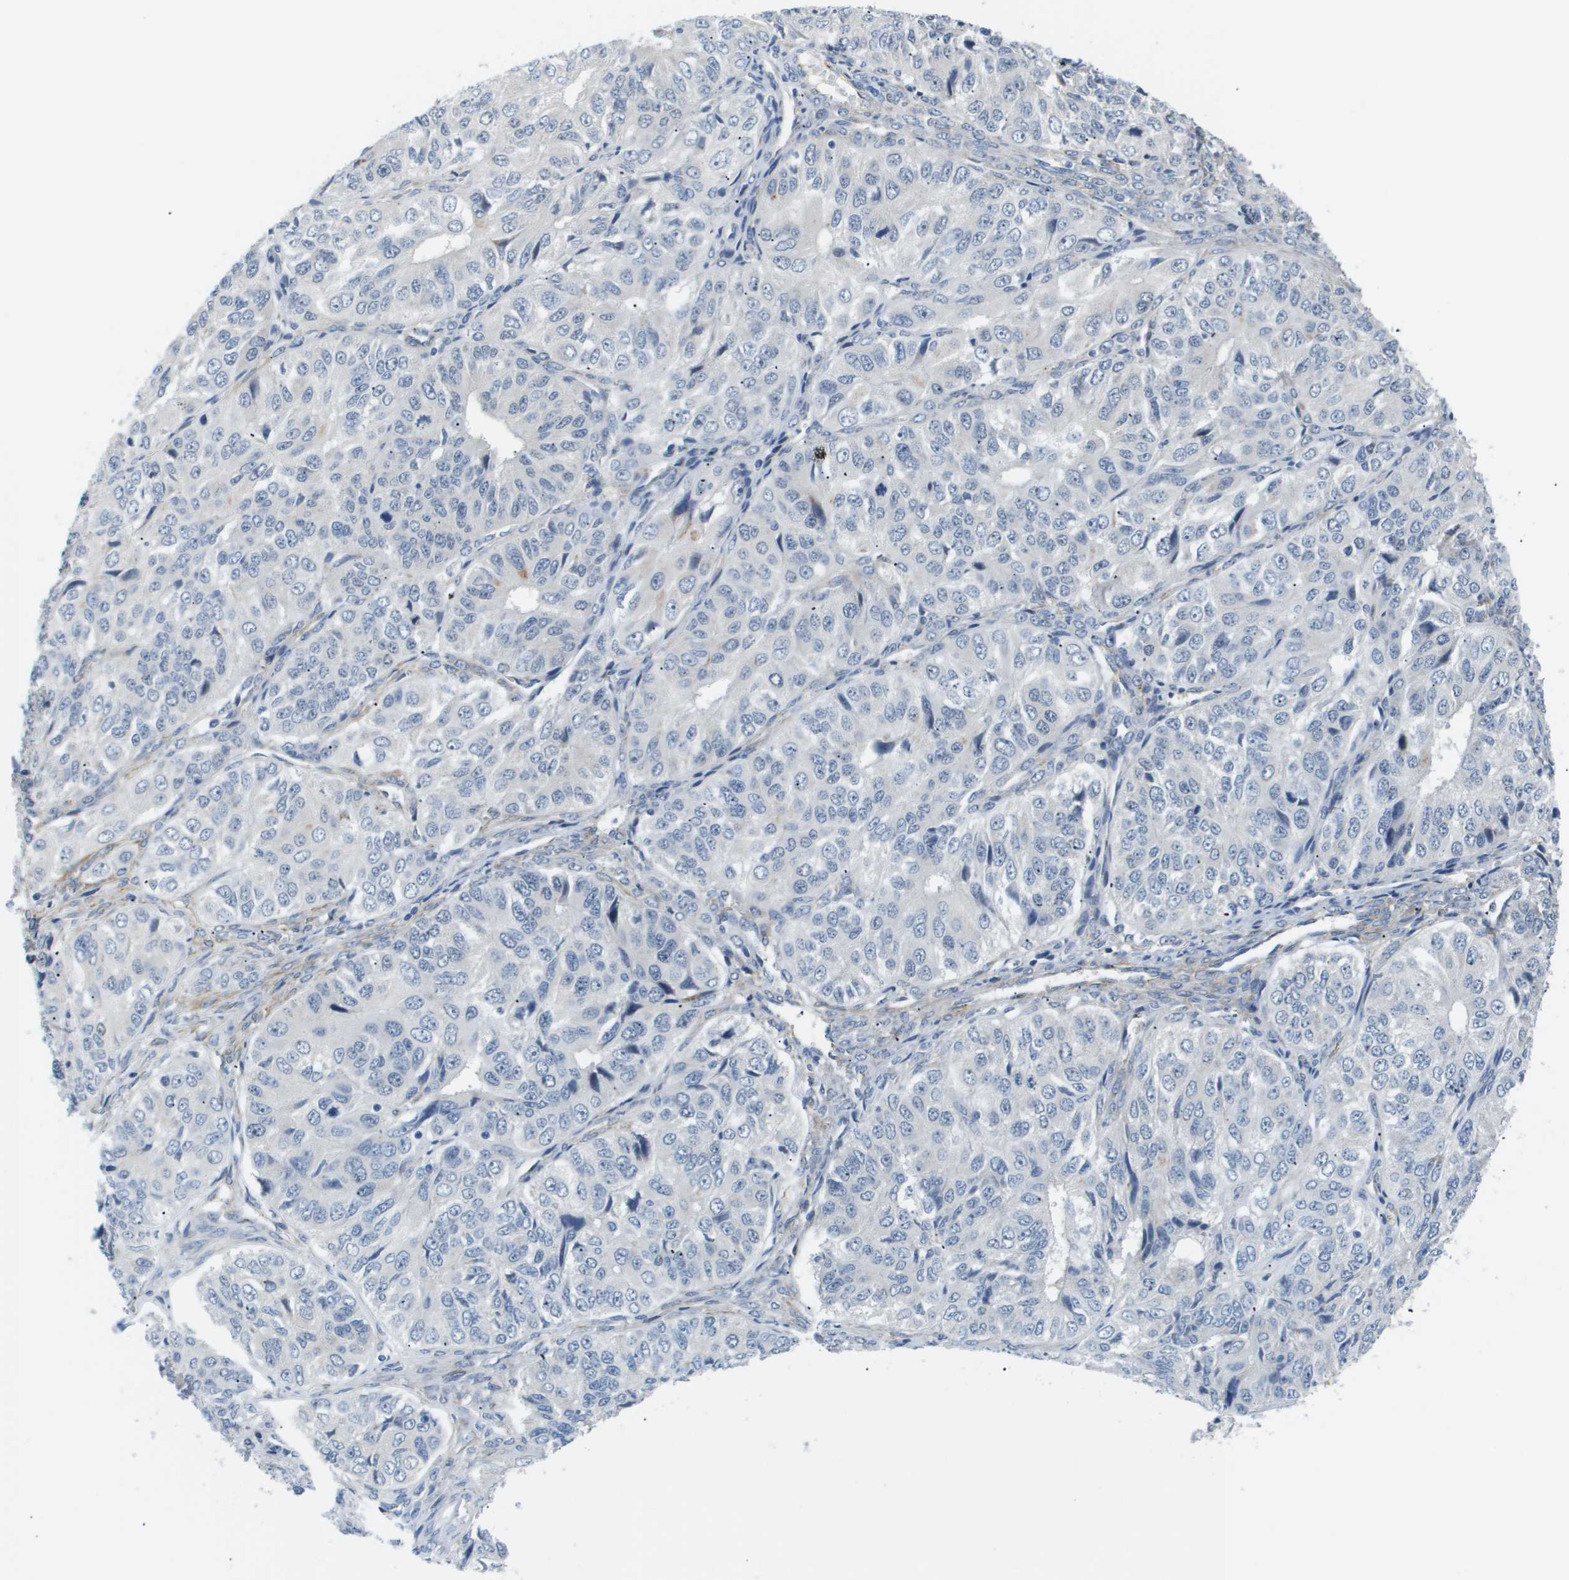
{"staining": {"intensity": "negative", "quantity": "none", "location": "none"}, "tissue": "ovarian cancer", "cell_type": "Tumor cells", "image_type": "cancer", "snomed": [{"axis": "morphology", "description": "Carcinoma, endometroid"}, {"axis": "topography", "description": "Ovary"}], "caption": "A high-resolution photomicrograph shows immunohistochemistry (IHC) staining of ovarian cancer, which reveals no significant expression in tumor cells.", "gene": "OTUD5", "patient": {"sex": "female", "age": 51}}